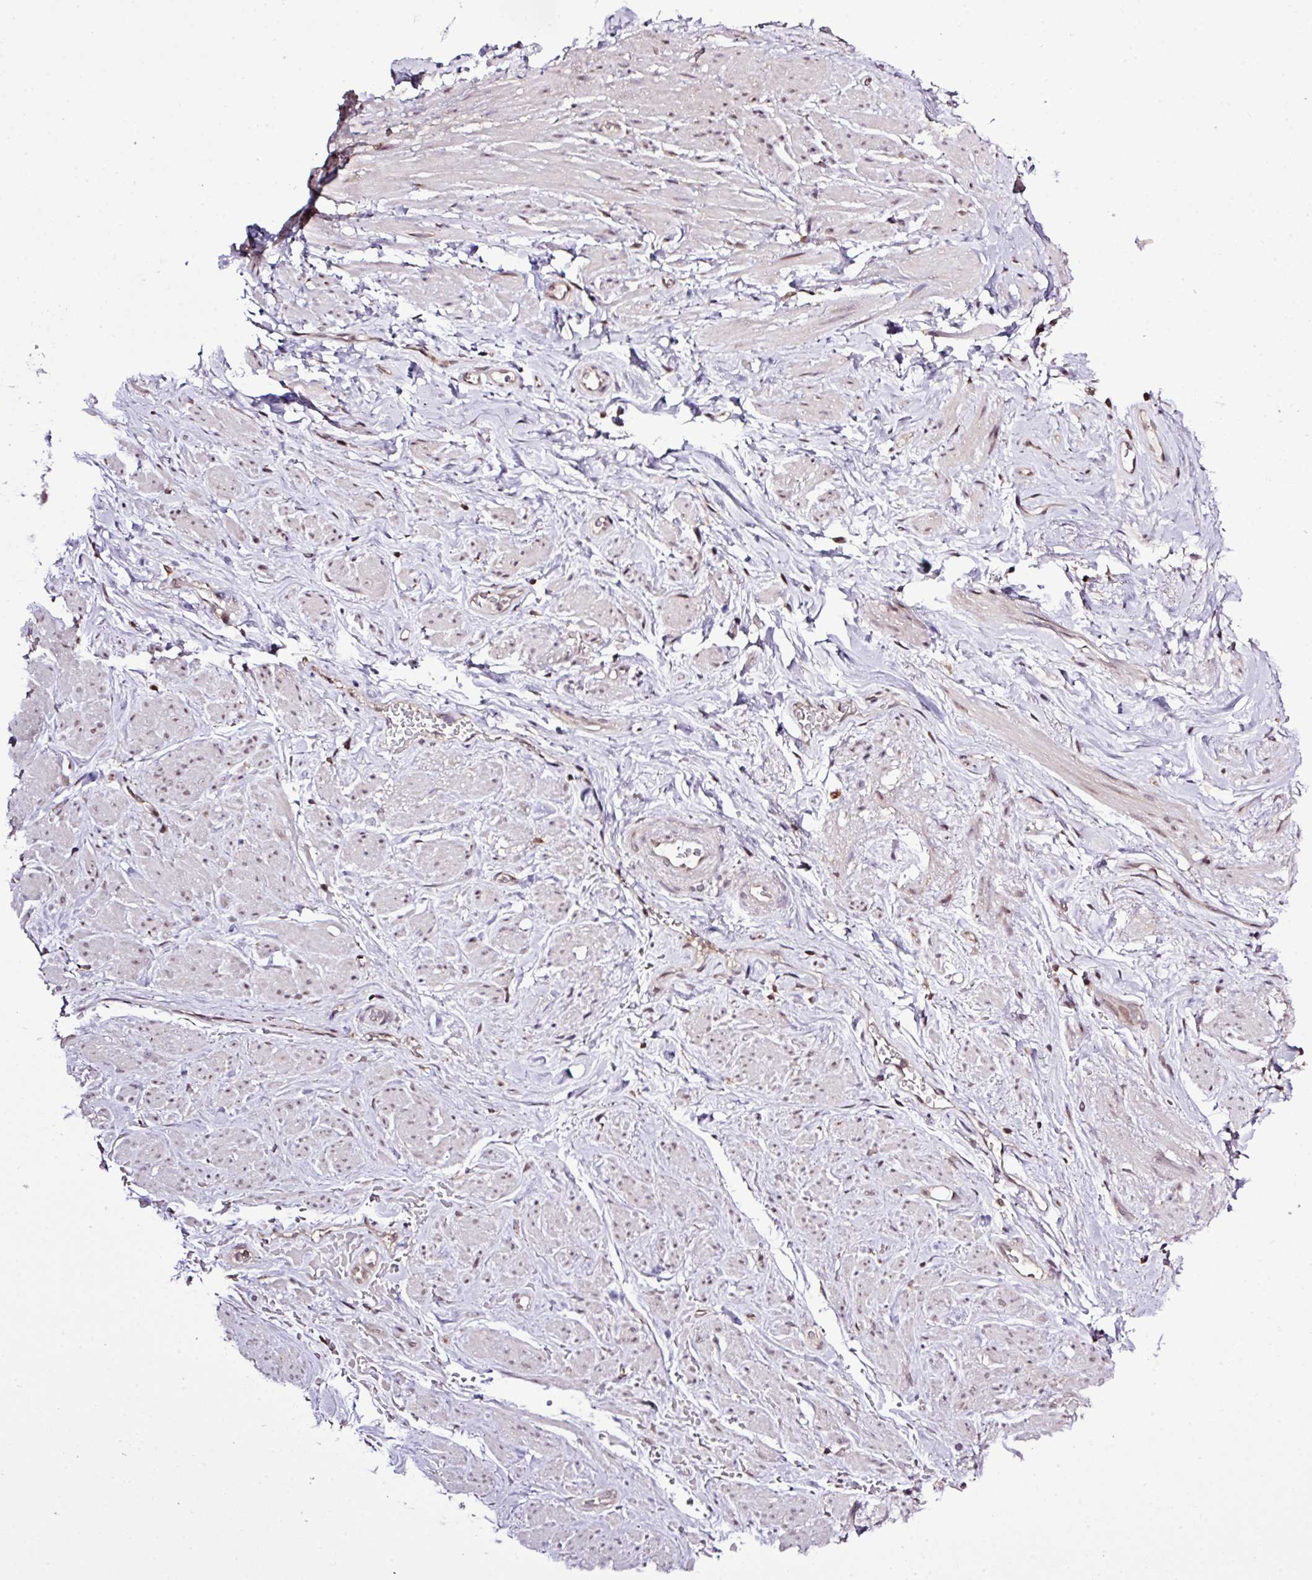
{"staining": {"intensity": "weak", "quantity": "25%-75%", "location": "nuclear"}, "tissue": "smooth muscle", "cell_type": "Smooth muscle cells", "image_type": "normal", "snomed": [{"axis": "morphology", "description": "Normal tissue, NOS"}, {"axis": "topography", "description": "Smooth muscle"}, {"axis": "topography", "description": "Peripheral nerve tissue"}], "caption": "A micrograph of human smooth muscle stained for a protein demonstrates weak nuclear brown staining in smooth muscle cells.", "gene": "SMCO4", "patient": {"sex": "male", "age": 69}}